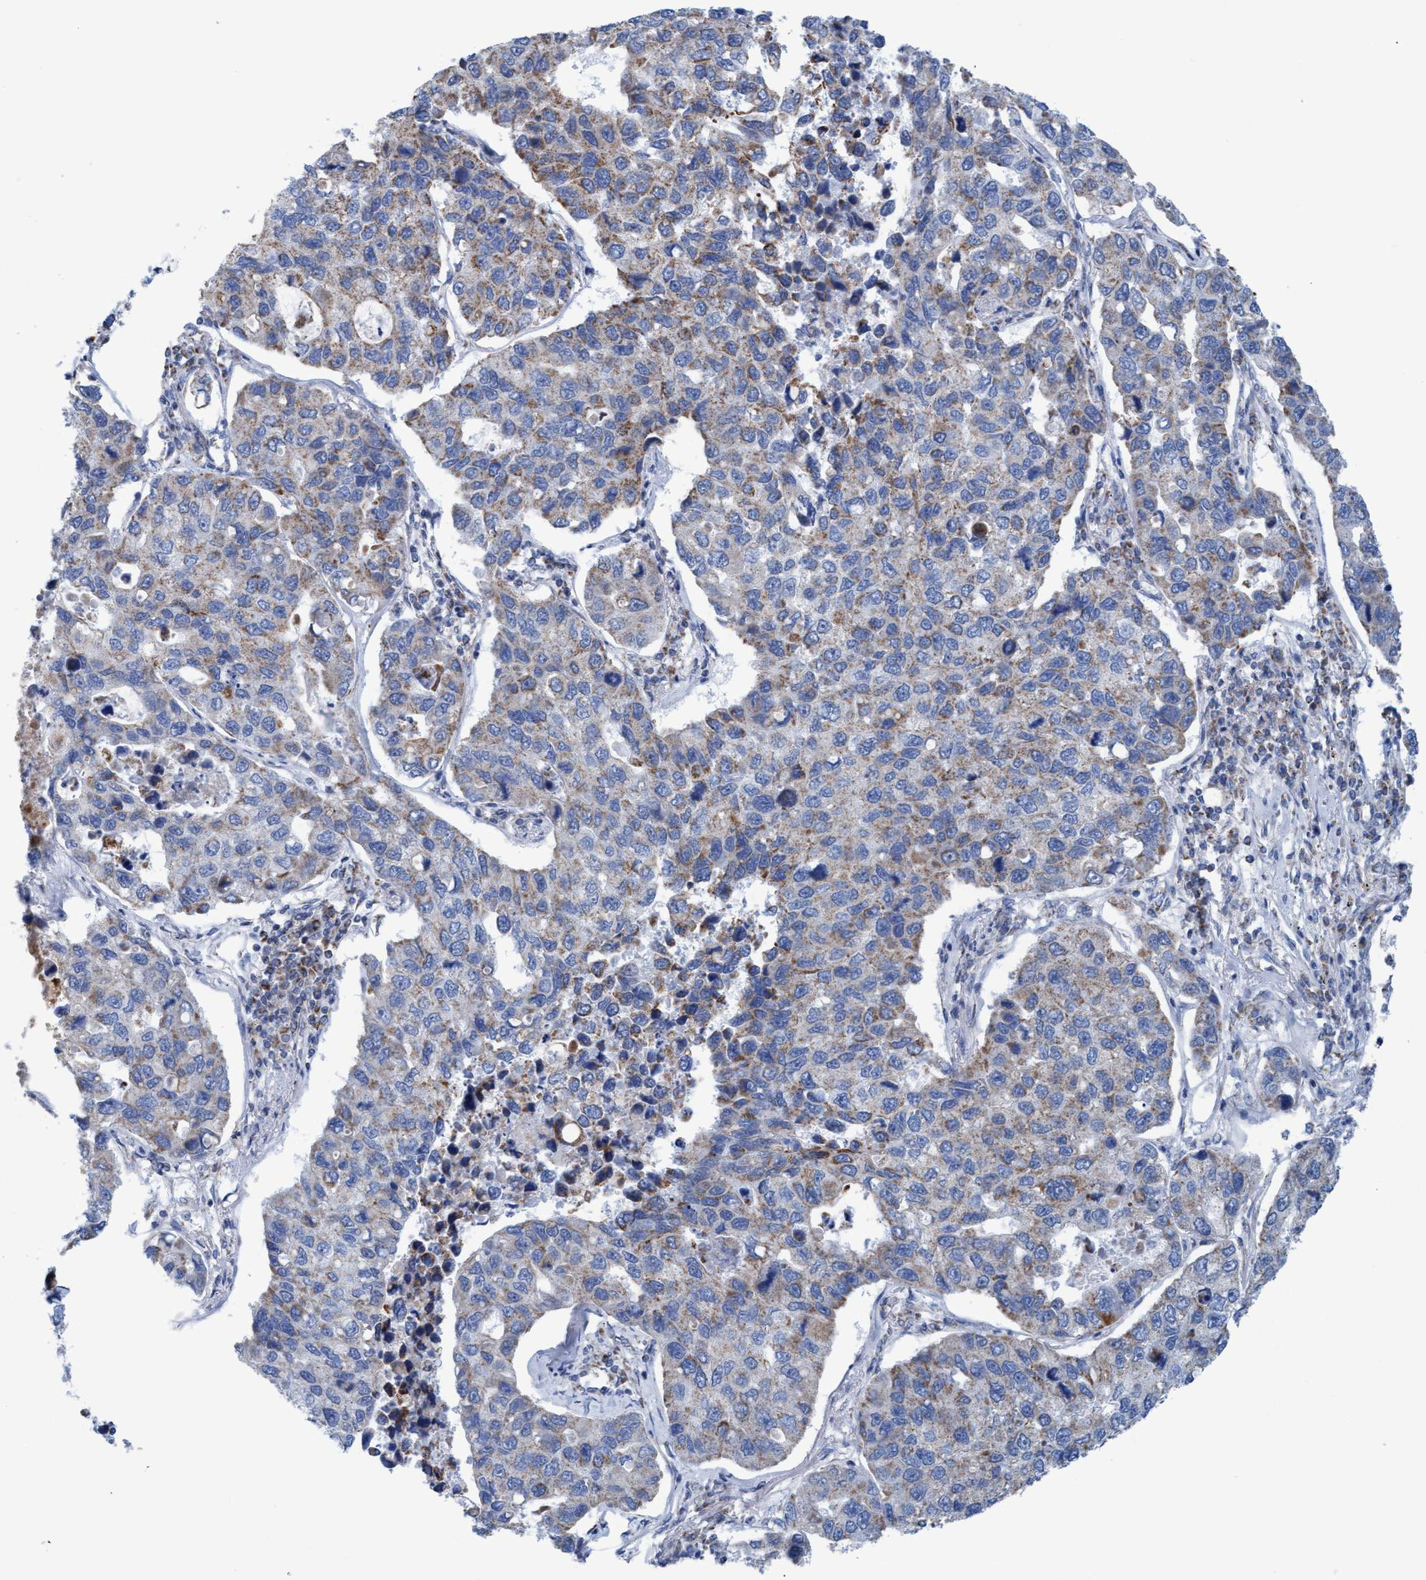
{"staining": {"intensity": "moderate", "quantity": "25%-75%", "location": "cytoplasmic/membranous"}, "tissue": "lung cancer", "cell_type": "Tumor cells", "image_type": "cancer", "snomed": [{"axis": "morphology", "description": "Adenocarcinoma, NOS"}, {"axis": "topography", "description": "Lung"}], "caption": "This is an image of immunohistochemistry (IHC) staining of adenocarcinoma (lung), which shows moderate positivity in the cytoplasmic/membranous of tumor cells.", "gene": "GGA3", "patient": {"sex": "male", "age": 64}}